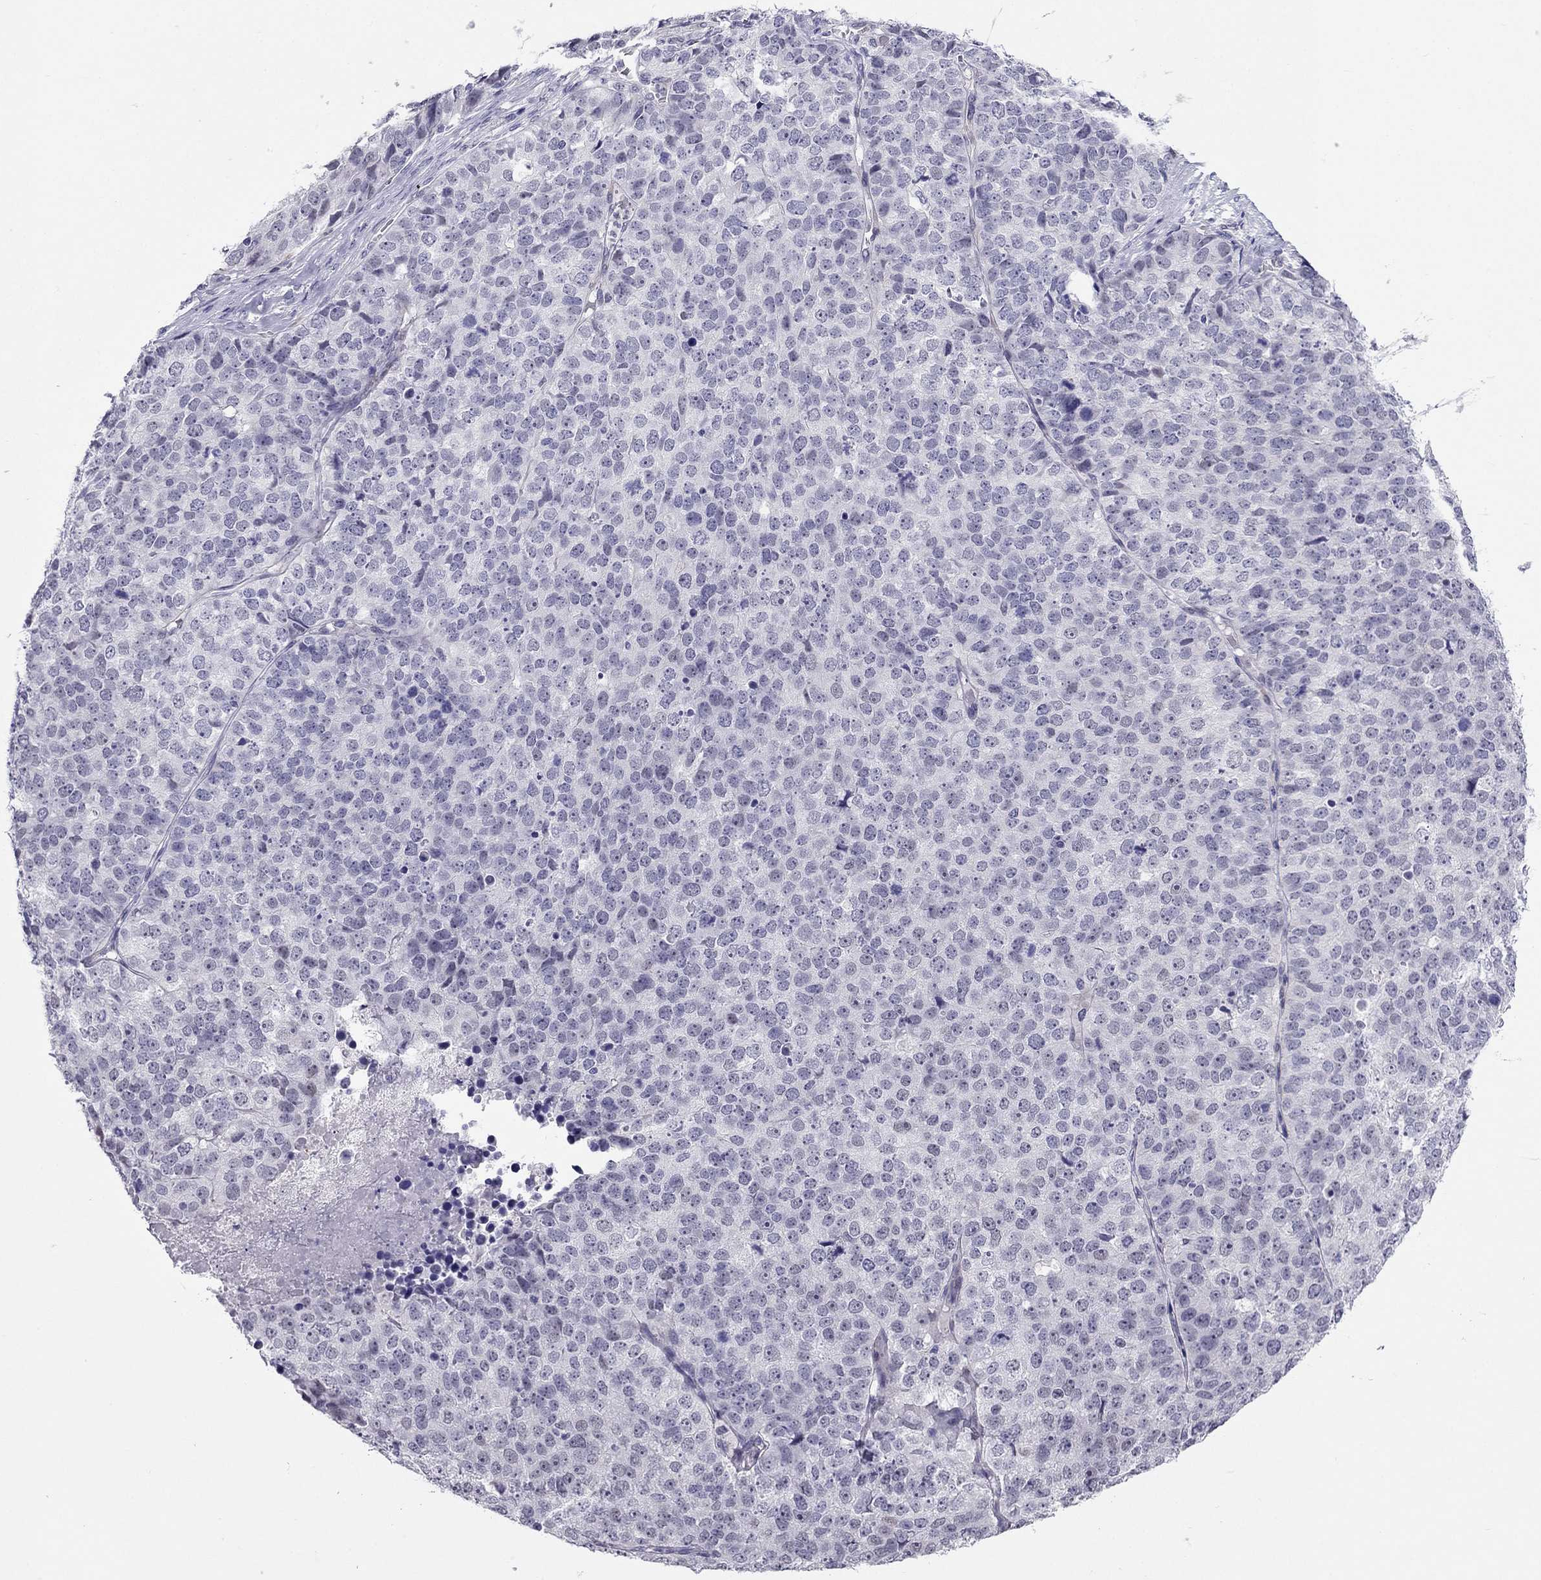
{"staining": {"intensity": "negative", "quantity": "none", "location": "none"}, "tissue": "stomach cancer", "cell_type": "Tumor cells", "image_type": "cancer", "snomed": [{"axis": "morphology", "description": "Adenocarcinoma, NOS"}, {"axis": "topography", "description": "Stomach"}], "caption": "There is no significant staining in tumor cells of adenocarcinoma (stomach). Brightfield microscopy of immunohistochemistry (IHC) stained with DAB (3,3'-diaminobenzidine) (brown) and hematoxylin (blue), captured at high magnification.", "gene": "CROCC2", "patient": {"sex": "male", "age": 69}}